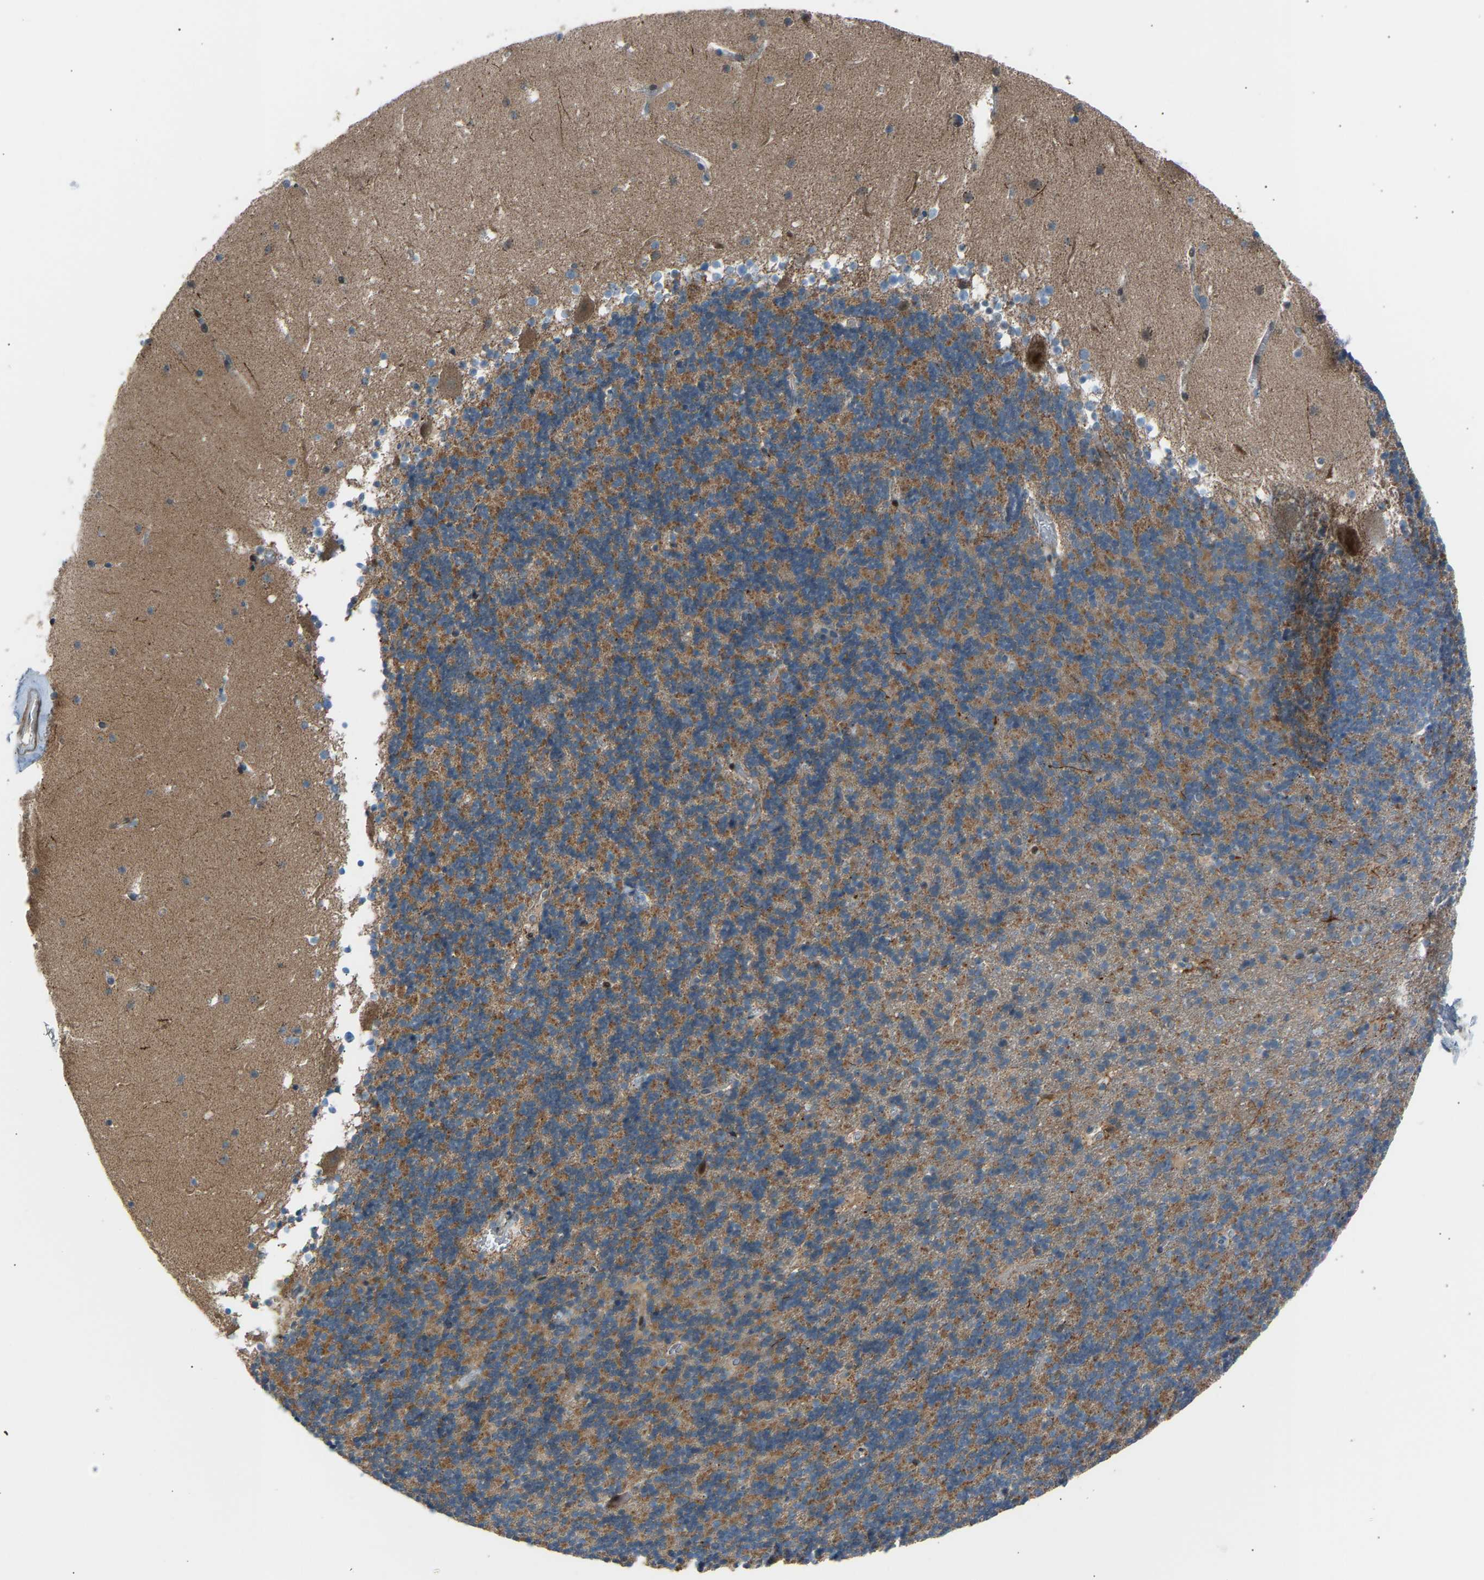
{"staining": {"intensity": "moderate", "quantity": "<25%", "location": "cytoplasmic/membranous"}, "tissue": "cerebellum", "cell_type": "Cells in granular layer", "image_type": "normal", "snomed": [{"axis": "morphology", "description": "Normal tissue, NOS"}, {"axis": "topography", "description": "Cerebellum"}], "caption": "This histopathology image demonstrates unremarkable cerebellum stained with immunohistochemistry (IHC) to label a protein in brown. The cytoplasmic/membranous of cells in granular layer show moderate positivity for the protein. Nuclei are counter-stained blue.", "gene": "VPS41", "patient": {"sex": "male", "age": 45}}